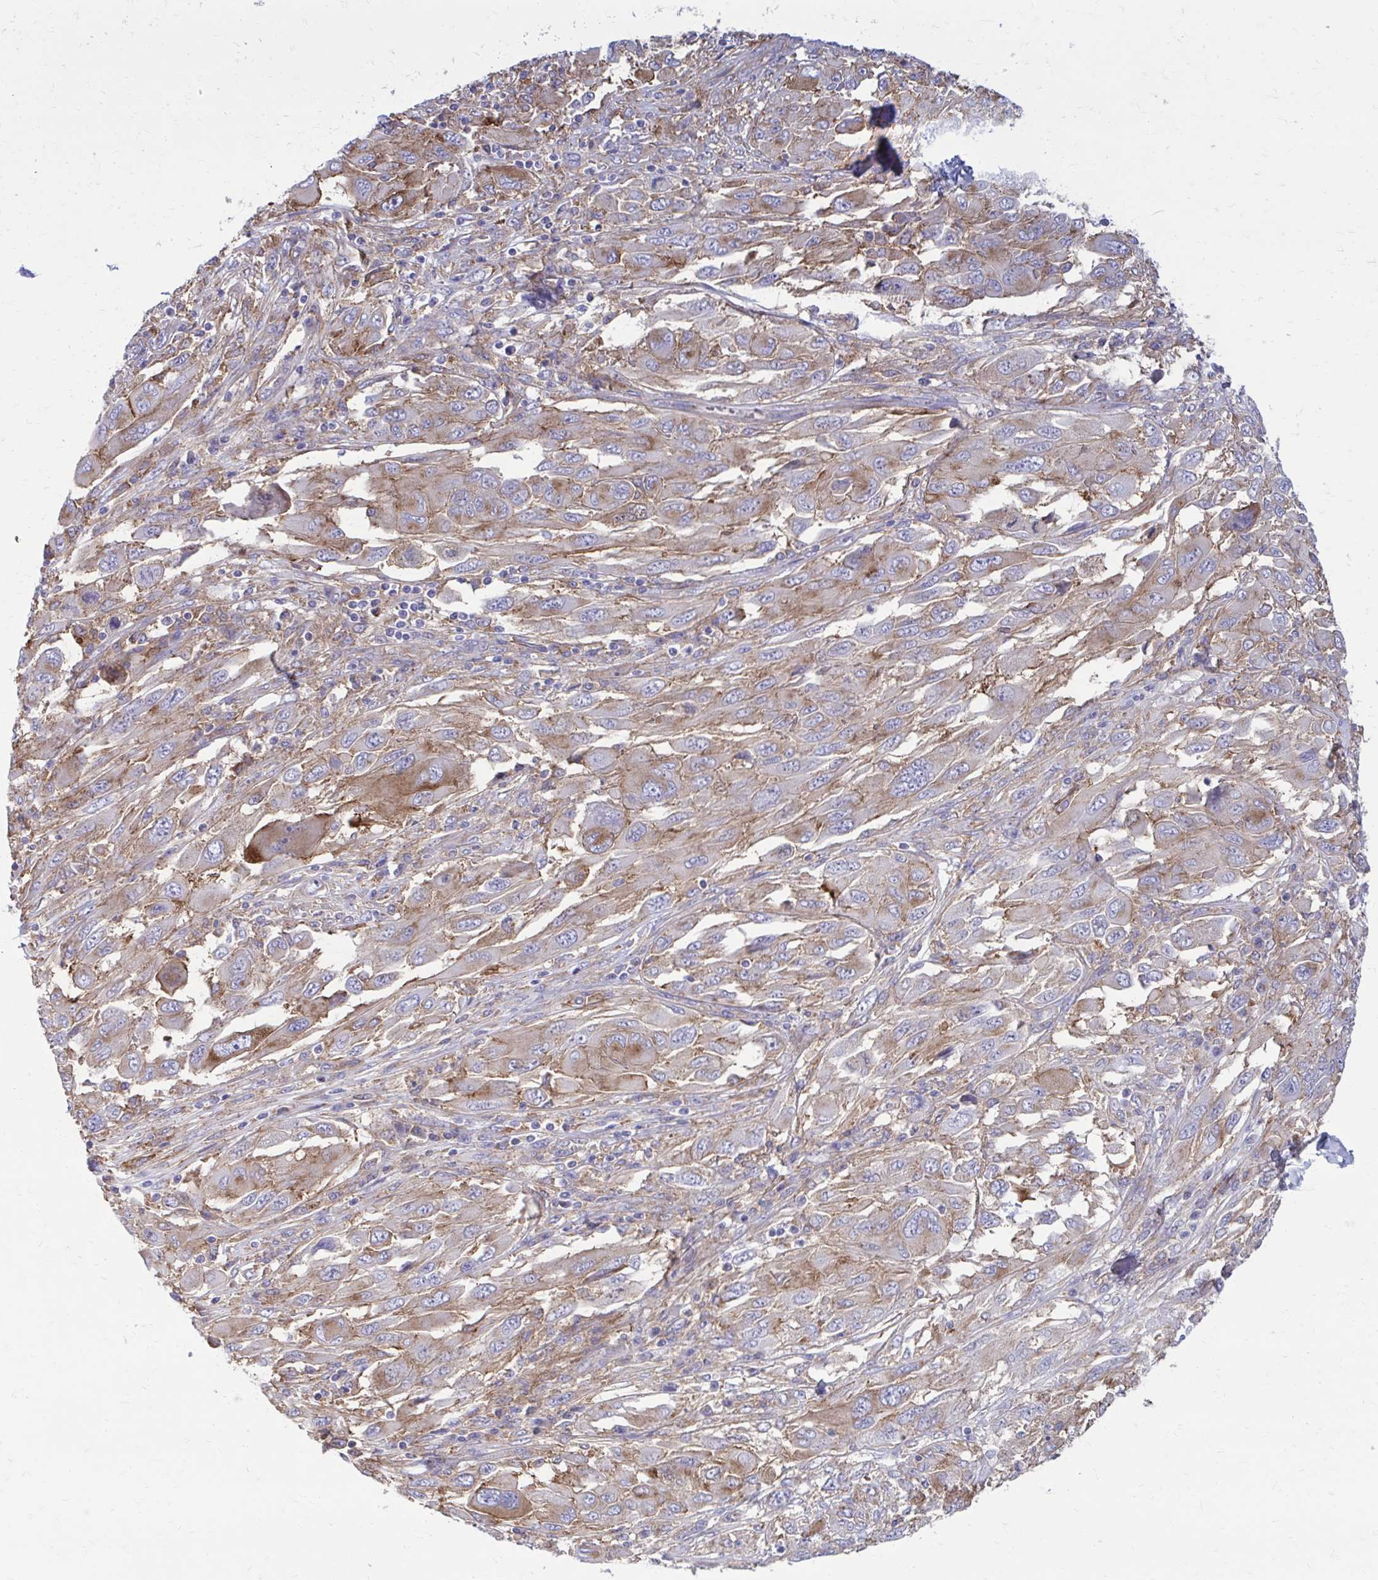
{"staining": {"intensity": "weak", "quantity": ">75%", "location": "cytoplasmic/membranous"}, "tissue": "melanoma", "cell_type": "Tumor cells", "image_type": "cancer", "snomed": [{"axis": "morphology", "description": "Malignant melanoma, NOS"}, {"axis": "topography", "description": "Skin"}], "caption": "Protein staining reveals weak cytoplasmic/membranous staining in approximately >75% of tumor cells in malignant melanoma.", "gene": "CLTA", "patient": {"sex": "female", "age": 91}}